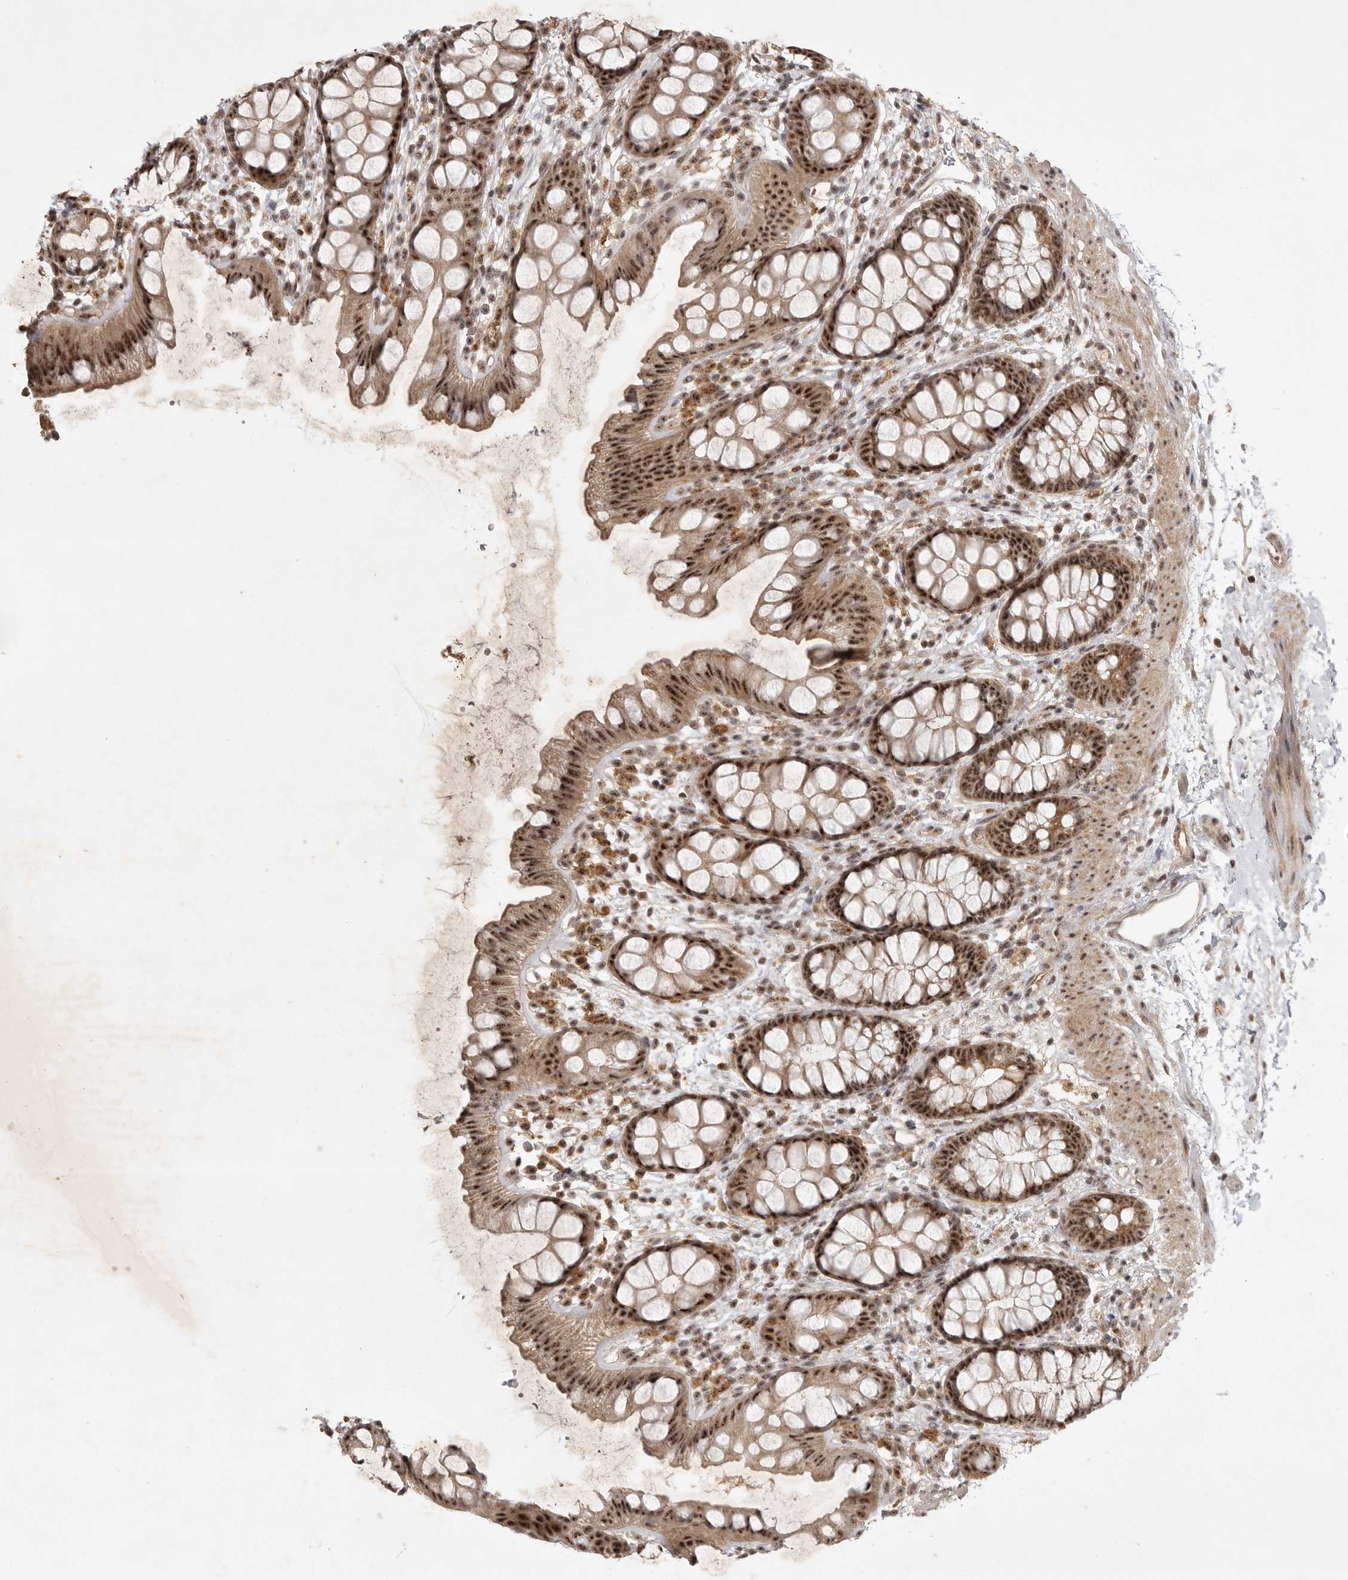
{"staining": {"intensity": "strong", "quantity": ">75%", "location": "cytoplasmic/membranous,nuclear"}, "tissue": "rectum", "cell_type": "Glandular cells", "image_type": "normal", "snomed": [{"axis": "morphology", "description": "Normal tissue, NOS"}, {"axis": "topography", "description": "Rectum"}], "caption": "High-power microscopy captured an immunohistochemistry (IHC) histopathology image of benign rectum, revealing strong cytoplasmic/membranous,nuclear expression in about >75% of glandular cells.", "gene": "POMP", "patient": {"sex": "female", "age": 65}}